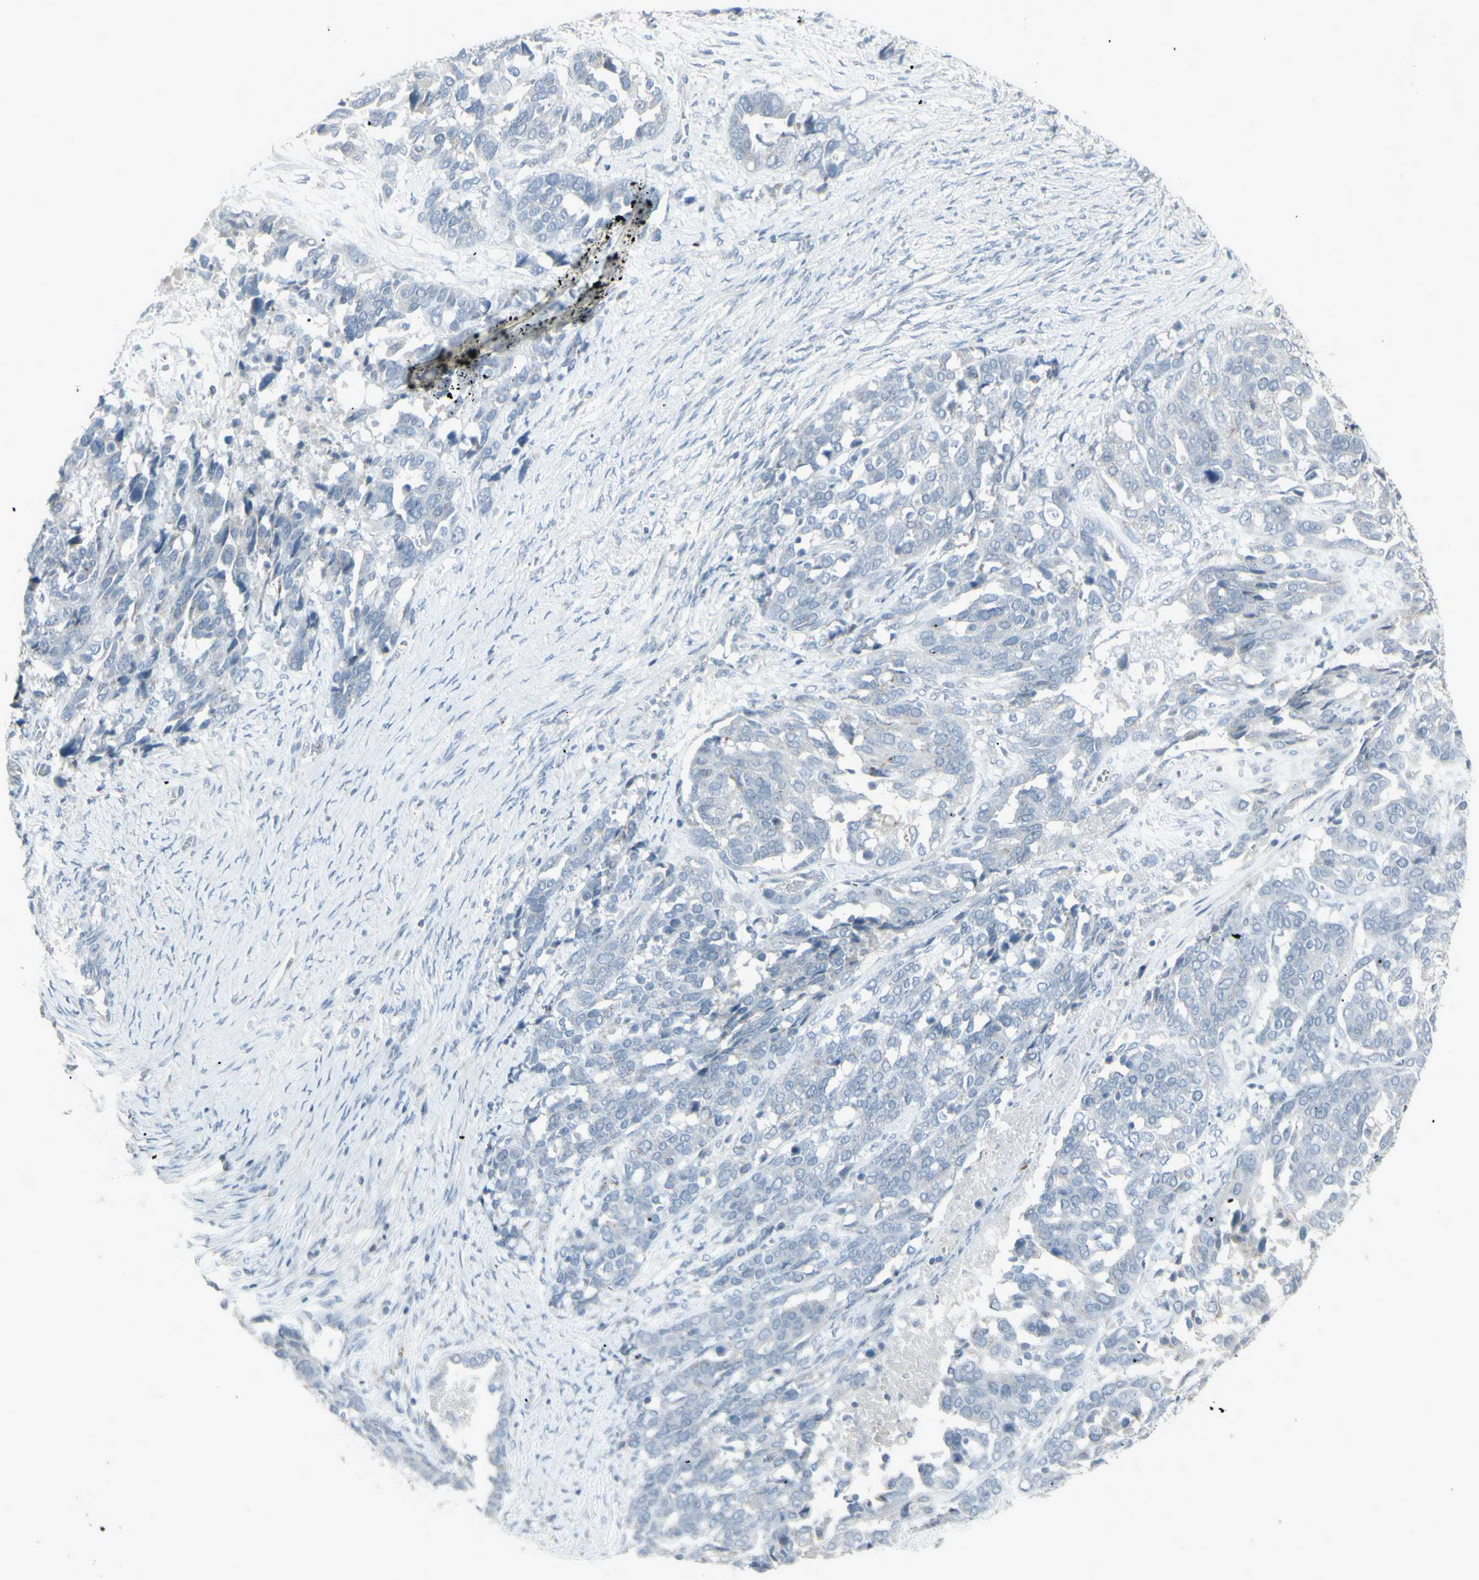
{"staining": {"intensity": "negative", "quantity": "none", "location": "none"}, "tissue": "ovarian cancer", "cell_type": "Tumor cells", "image_type": "cancer", "snomed": [{"axis": "morphology", "description": "Cystadenocarcinoma, serous, NOS"}, {"axis": "topography", "description": "Ovary"}], "caption": "High magnification brightfield microscopy of ovarian cancer (serous cystadenocarcinoma) stained with DAB (3,3'-diaminobenzidine) (brown) and counterstained with hematoxylin (blue): tumor cells show no significant positivity.", "gene": "CD79B", "patient": {"sex": "female", "age": 44}}